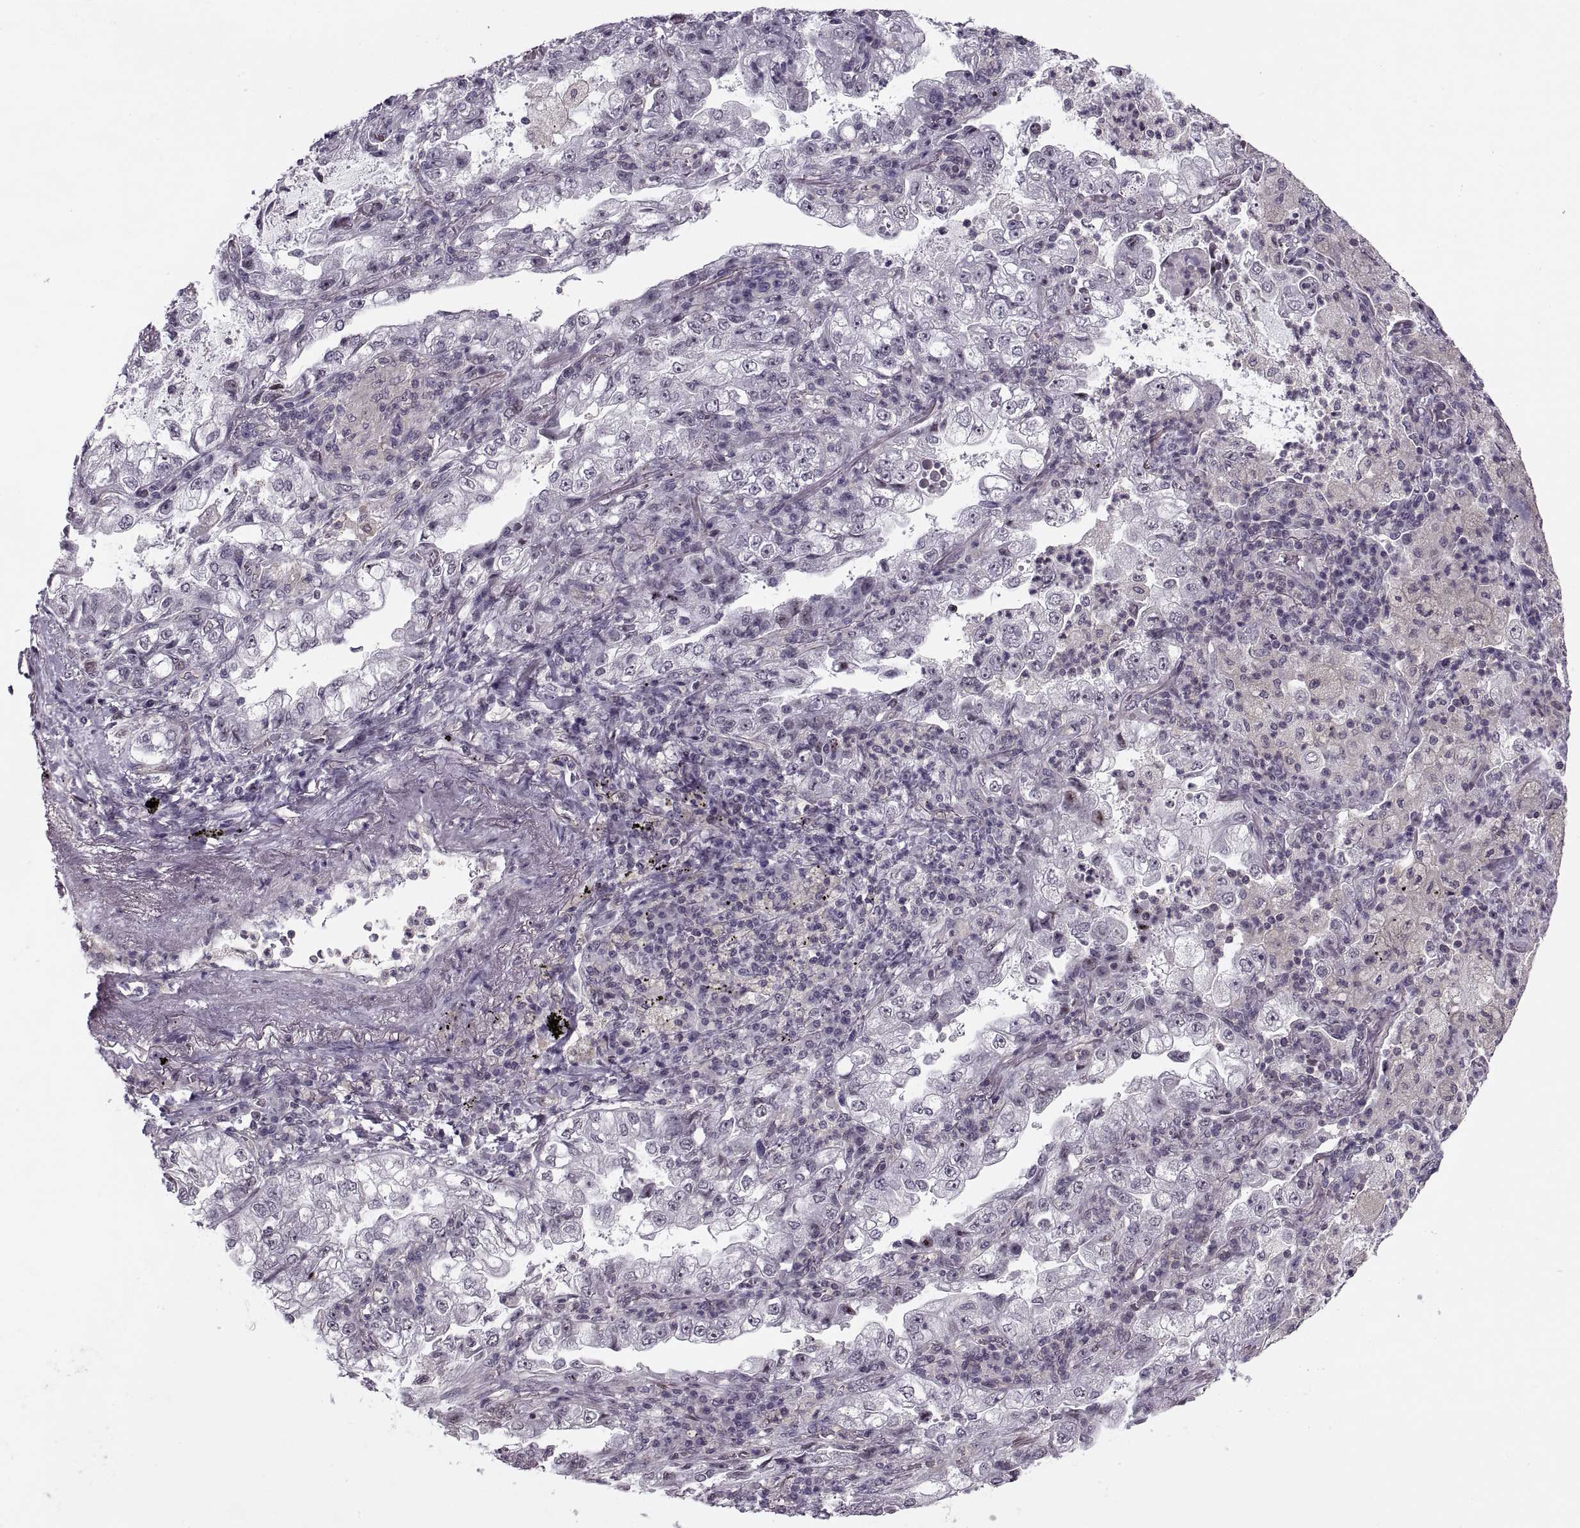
{"staining": {"intensity": "negative", "quantity": "none", "location": "none"}, "tissue": "lung cancer", "cell_type": "Tumor cells", "image_type": "cancer", "snomed": [{"axis": "morphology", "description": "Adenocarcinoma, NOS"}, {"axis": "topography", "description": "Lung"}], "caption": "Immunohistochemistry (IHC) micrograph of lung cancer stained for a protein (brown), which reveals no positivity in tumor cells.", "gene": "LUZP2", "patient": {"sex": "female", "age": 73}}